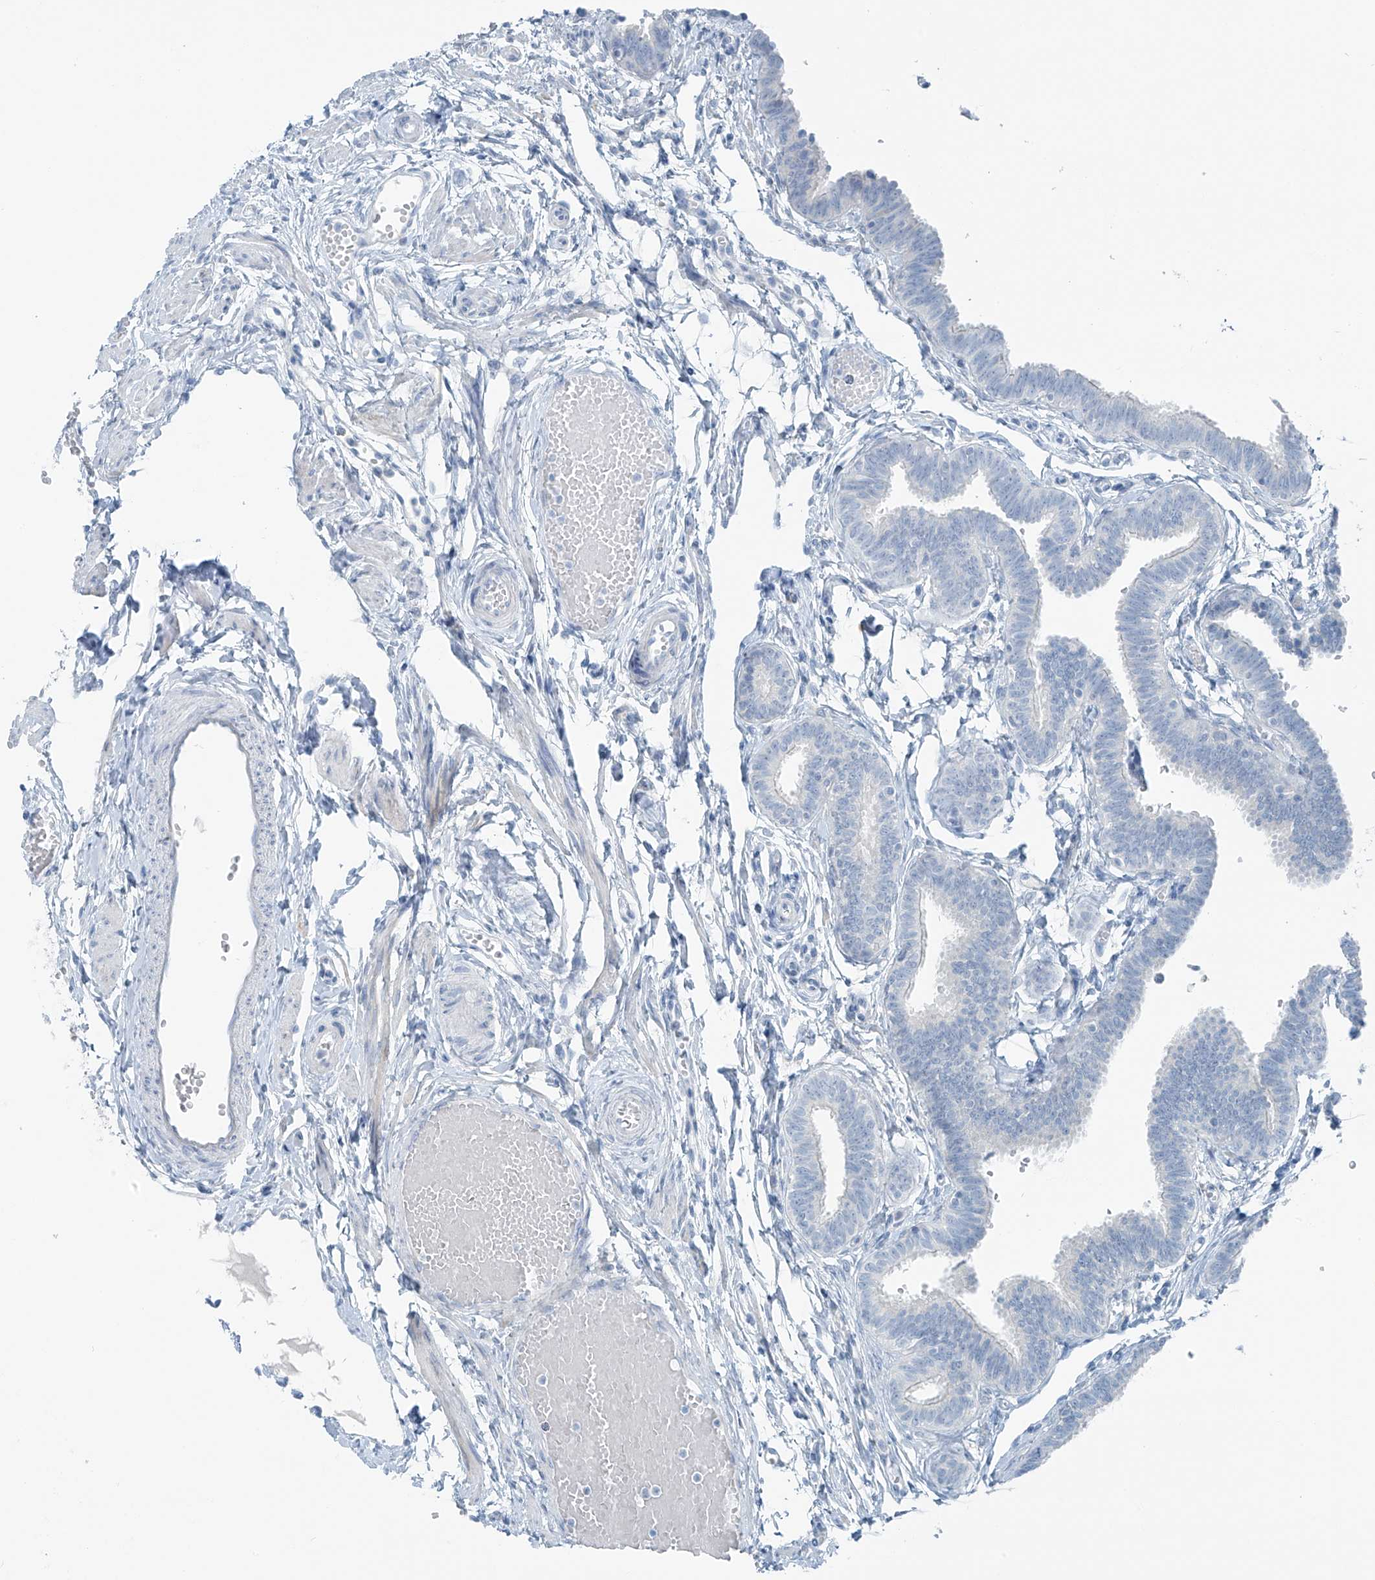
{"staining": {"intensity": "negative", "quantity": "none", "location": "none"}, "tissue": "fallopian tube", "cell_type": "Glandular cells", "image_type": "normal", "snomed": [{"axis": "morphology", "description": "Normal tissue, NOS"}, {"axis": "topography", "description": "Fallopian tube"}, {"axis": "topography", "description": "Ovary"}], "caption": "IHC image of benign fallopian tube stained for a protein (brown), which exhibits no staining in glandular cells.", "gene": "SLC25A43", "patient": {"sex": "female", "age": 23}}